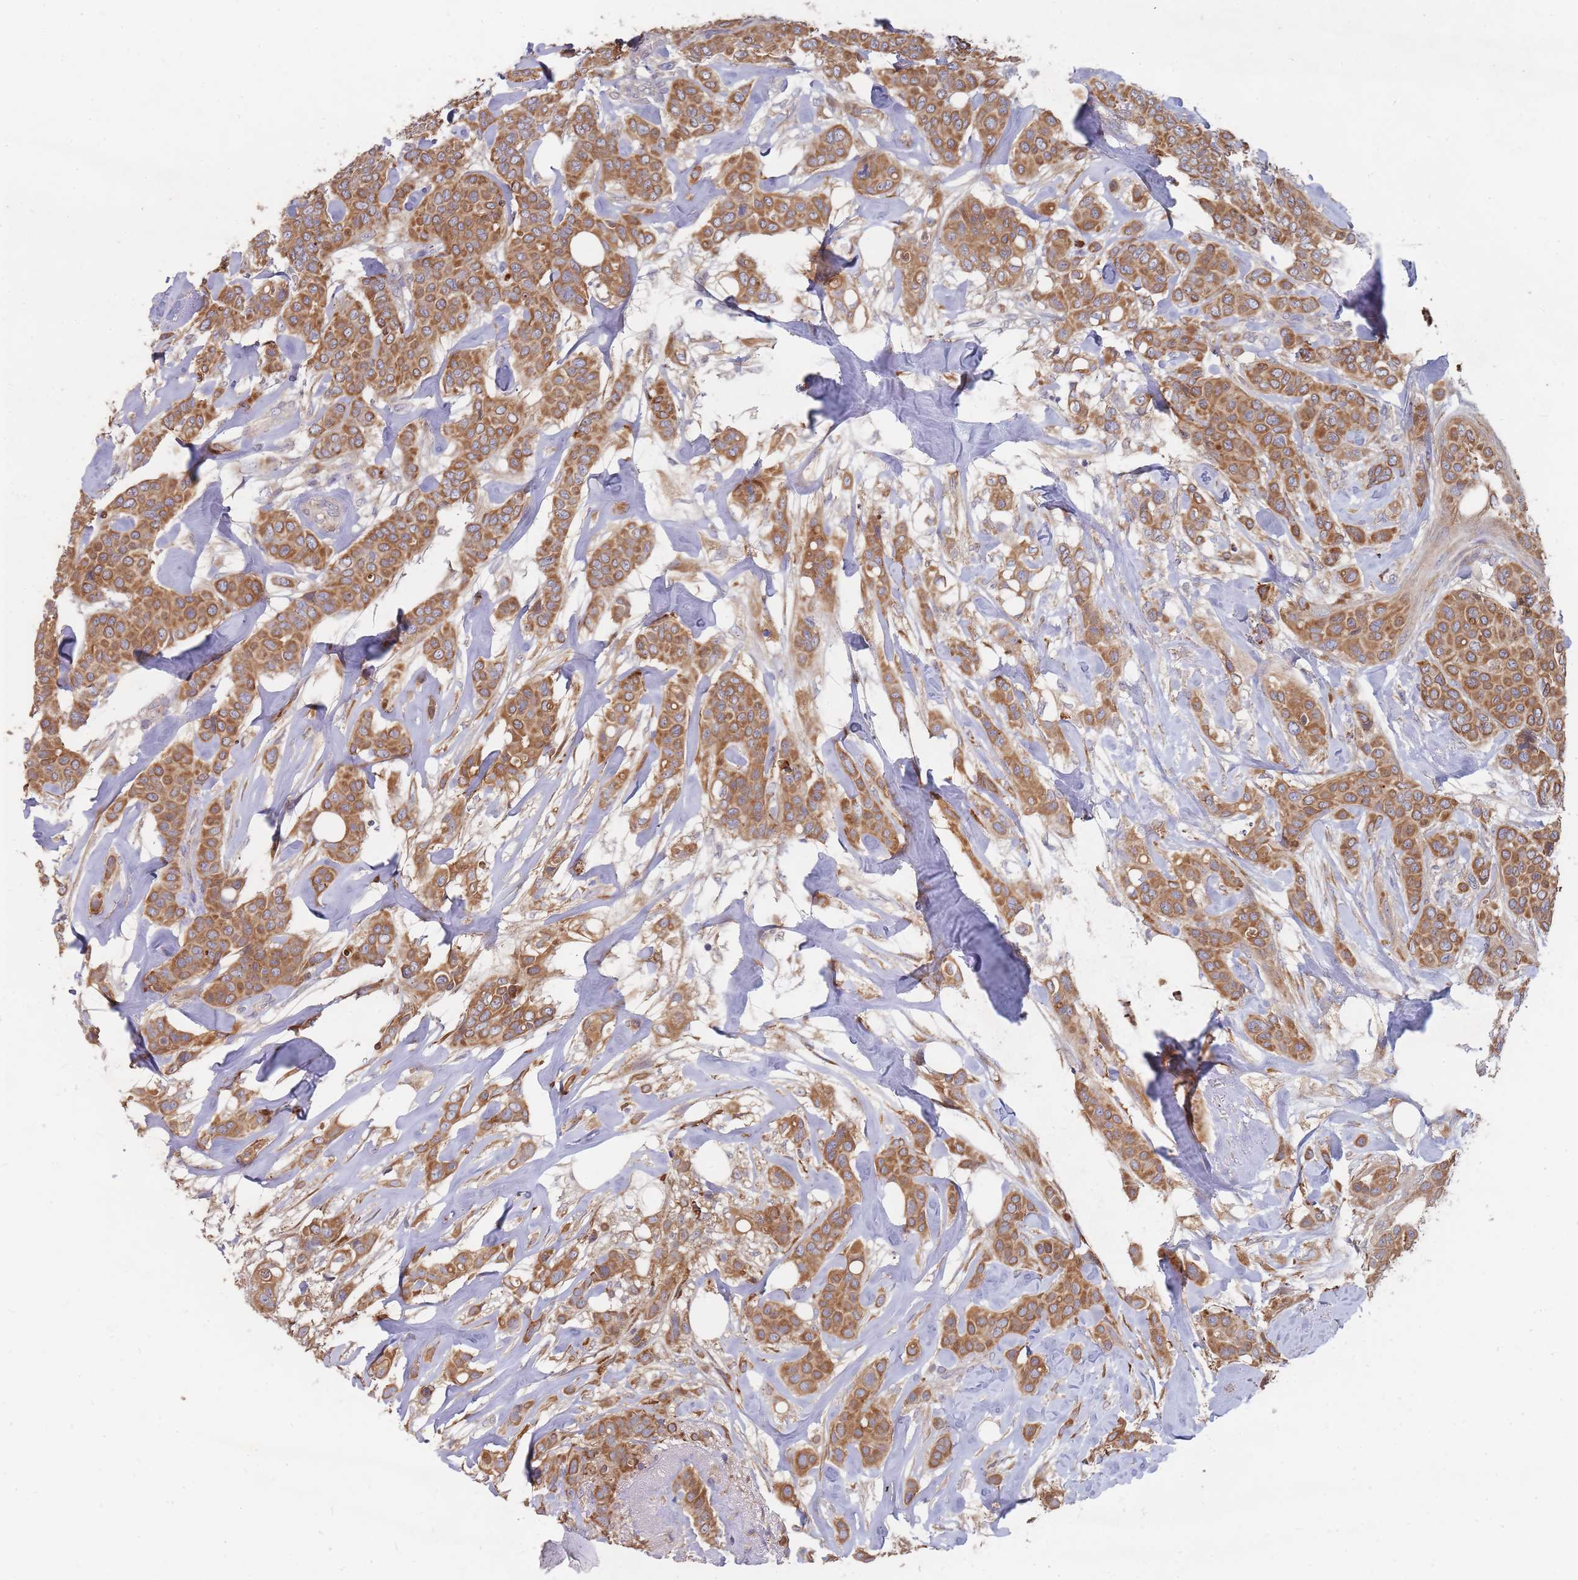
{"staining": {"intensity": "moderate", "quantity": ">75%", "location": "cytoplasmic/membranous"}, "tissue": "breast cancer", "cell_type": "Tumor cells", "image_type": "cancer", "snomed": [{"axis": "morphology", "description": "Lobular carcinoma"}, {"axis": "topography", "description": "Breast"}], "caption": "Immunohistochemical staining of breast lobular carcinoma reveals moderate cytoplasmic/membranous protein staining in about >75% of tumor cells. The protein is stained brown, and the nuclei are stained in blue (DAB (3,3'-diaminobenzidine) IHC with brightfield microscopy, high magnification).", "gene": "SLC35F5", "patient": {"sex": "female", "age": 51}}